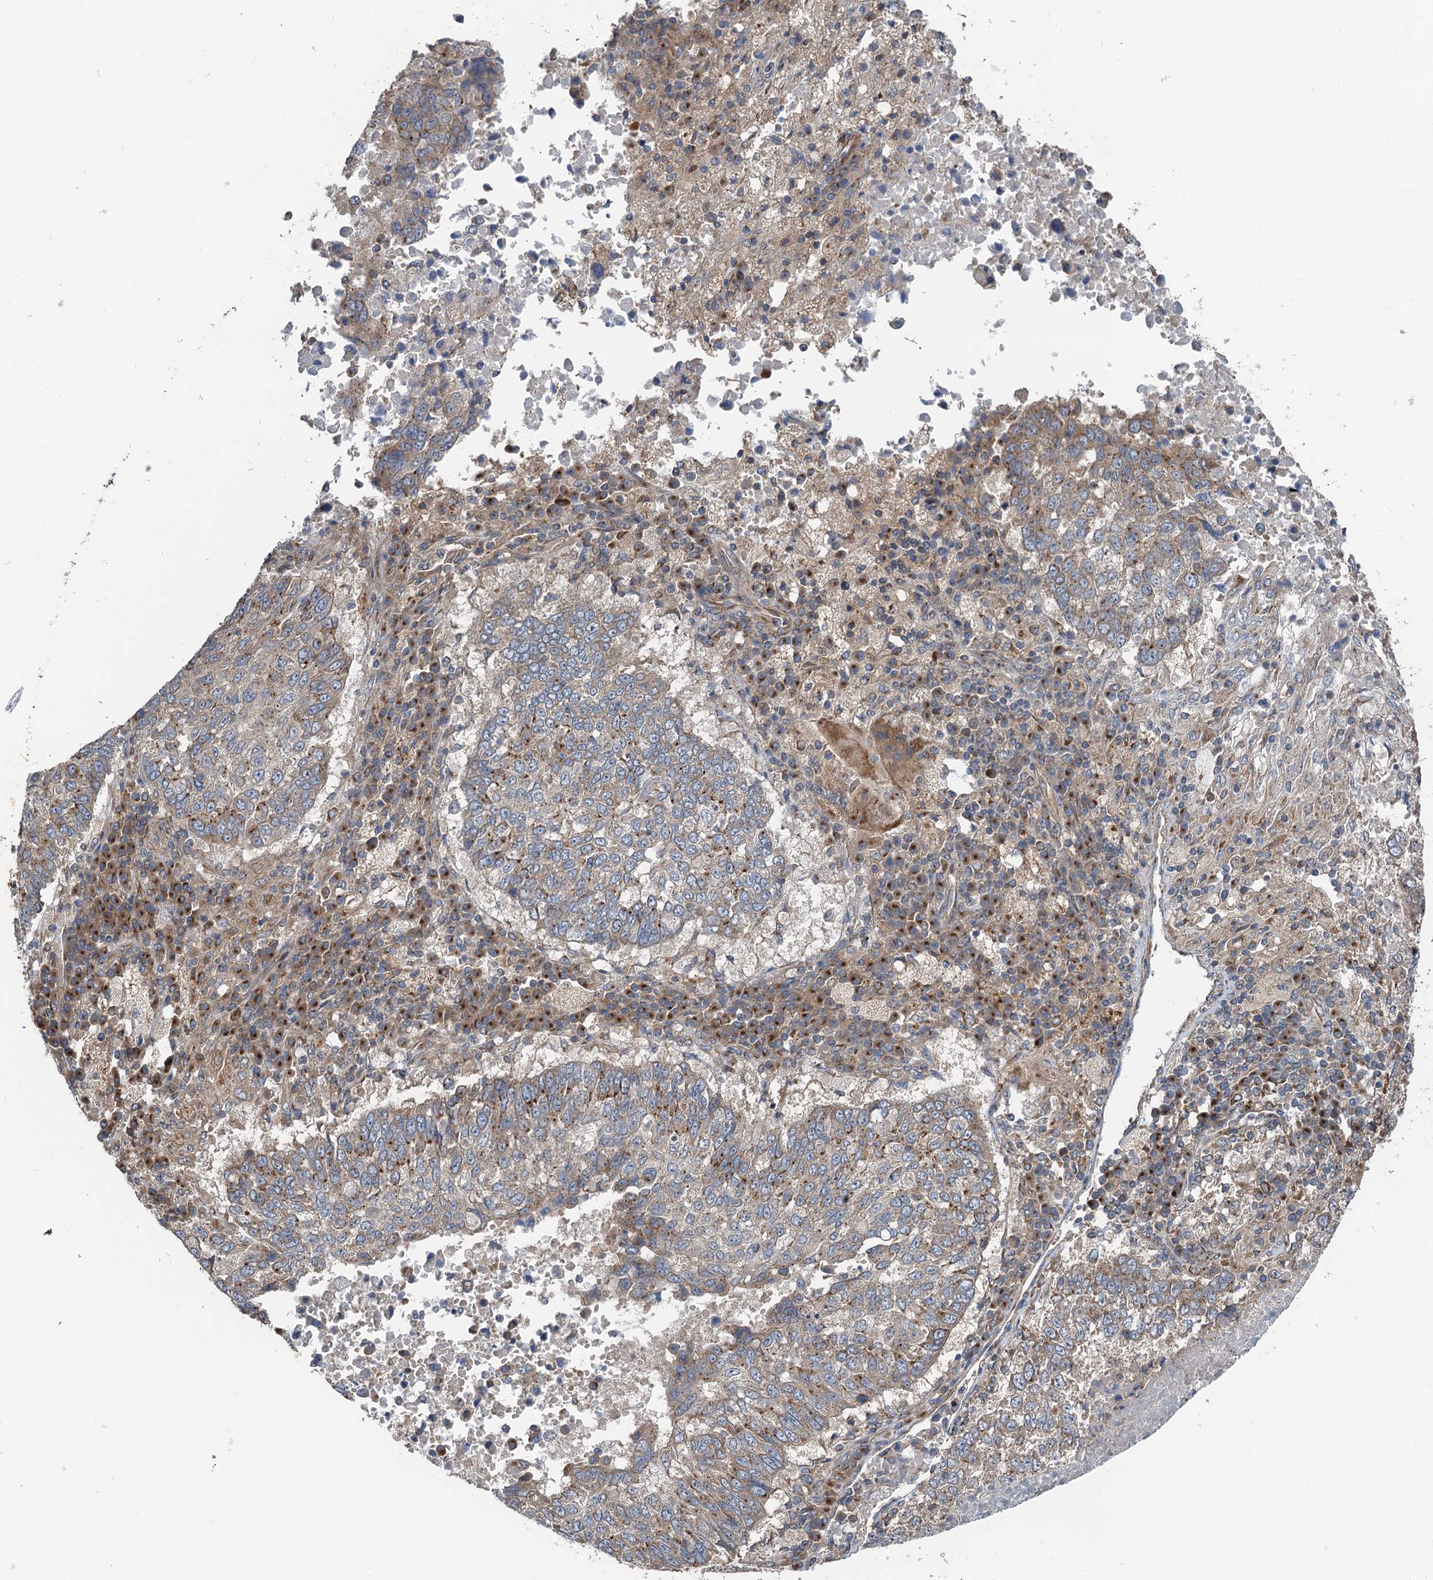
{"staining": {"intensity": "weak", "quantity": "25%-75%", "location": "cytoplasmic/membranous"}, "tissue": "lung cancer", "cell_type": "Tumor cells", "image_type": "cancer", "snomed": [{"axis": "morphology", "description": "Squamous cell carcinoma, NOS"}, {"axis": "topography", "description": "Lung"}], "caption": "This histopathology image demonstrates immunohistochemistry staining of human lung cancer (squamous cell carcinoma), with low weak cytoplasmic/membranous staining in approximately 25%-75% of tumor cells.", "gene": "ANKRD26", "patient": {"sex": "male", "age": 73}}